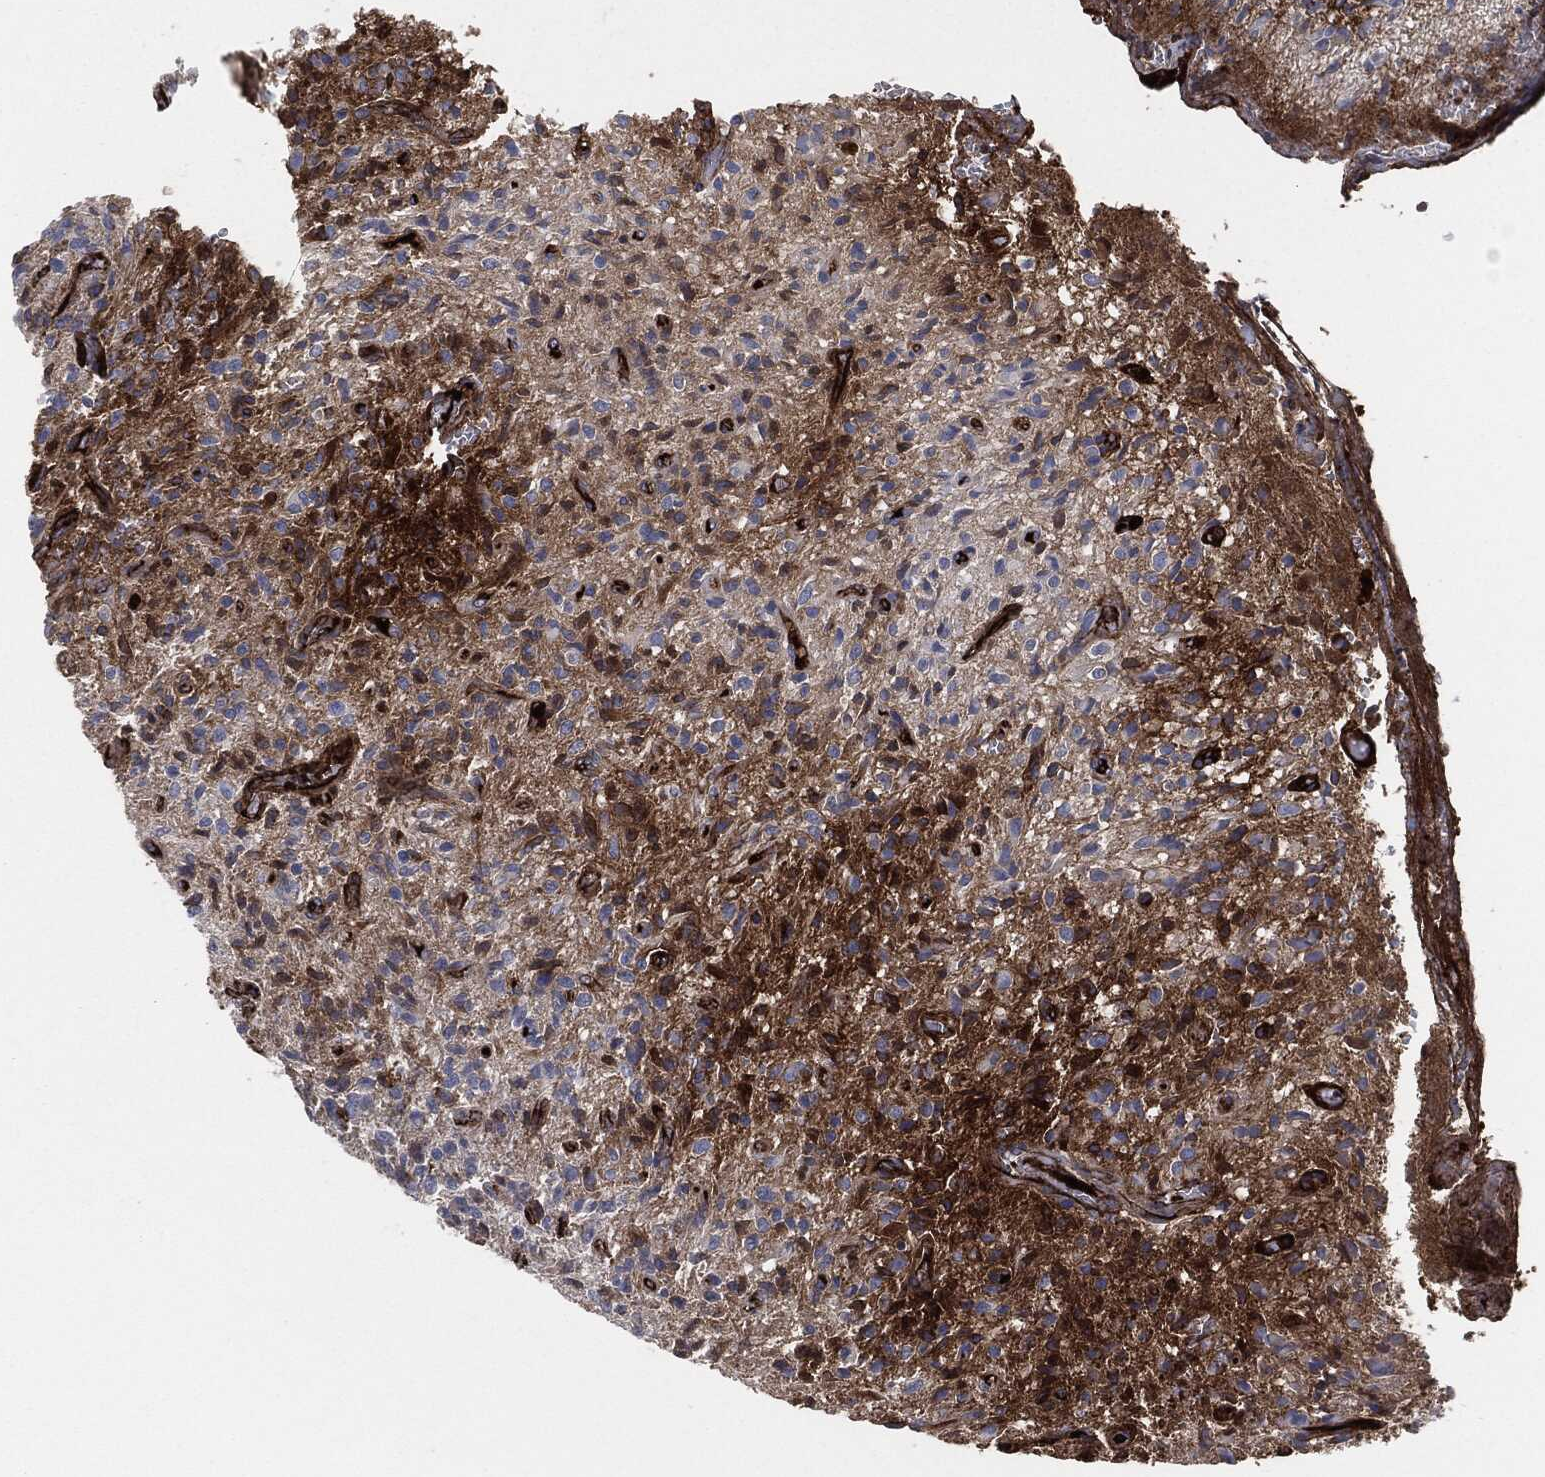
{"staining": {"intensity": "negative", "quantity": "none", "location": "none"}, "tissue": "glioma", "cell_type": "Tumor cells", "image_type": "cancer", "snomed": [{"axis": "morphology", "description": "Glioma, malignant, High grade"}, {"axis": "topography", "description": "Brain"}], "caption": "This is an IHC image of human malignant glioma (high-grade). There is no expression in tumor cells.", "gene": "APOB", "patient": {"sex": "male", "age": 64}}